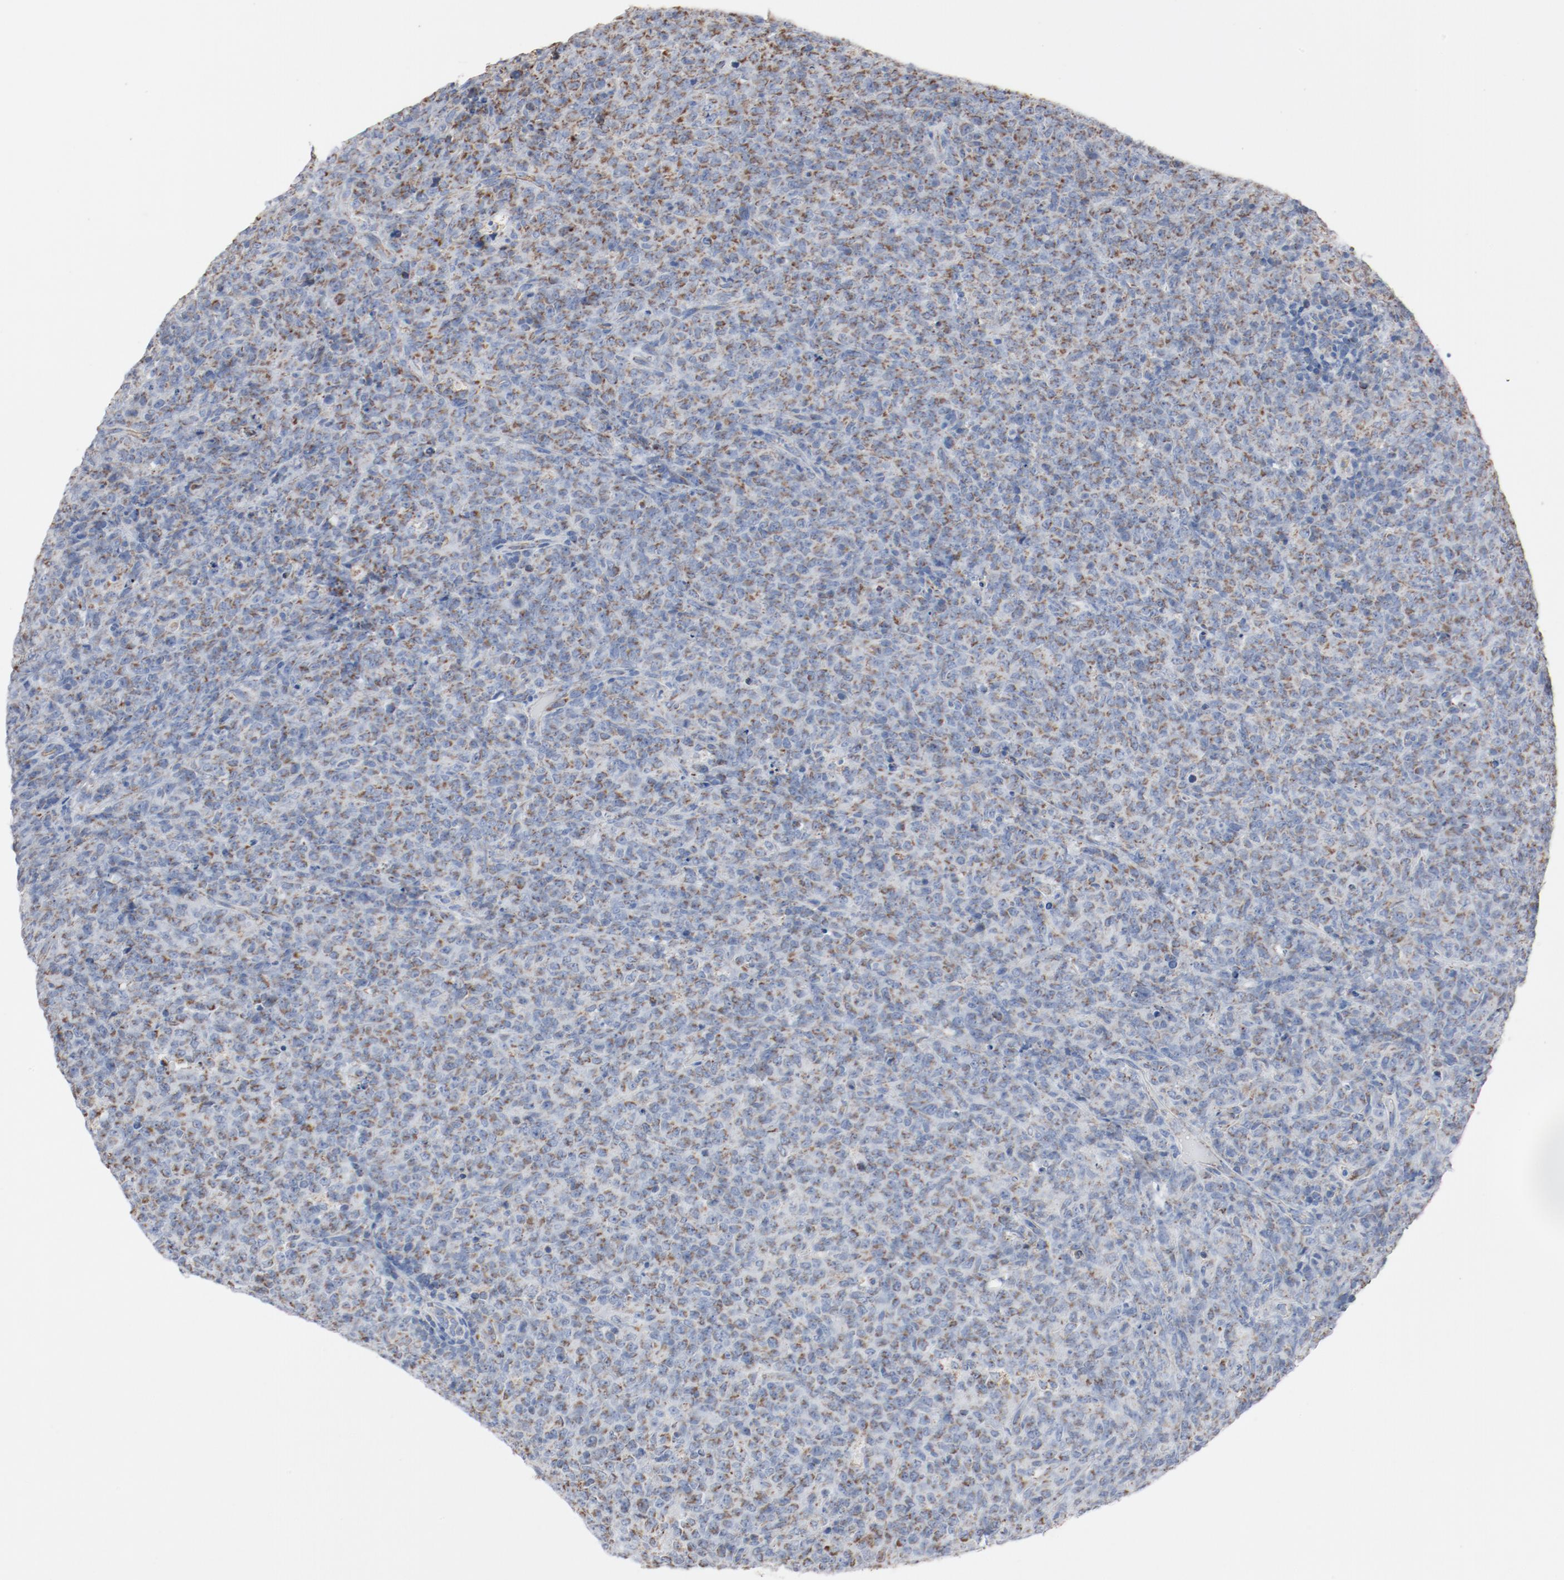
{"staining": {"intensity": "weak", "quantity": ">75%", "location": "cytoplasmic/membranous"}, "tissue": "lymphoma", "cell_type": "Tumor cells", "image_type": "cancer", "snomed": [{"axis": "morphology", "description": "Malignant lymphoma, non-Hodgkin's type, High grade"}, {"axis": "topography", "description": "Tonsil"}], "caption": "A micrograph of malignant lymphoma, non-Hodgkin's type (high-grade) stained for a protein demonstrates weak cytoplasmic/membranous brown staining in tumor cells. Nuclei are stained in blue.", "gene": "NDUFB8", "patient": {"sex": "female", "age": 36}}